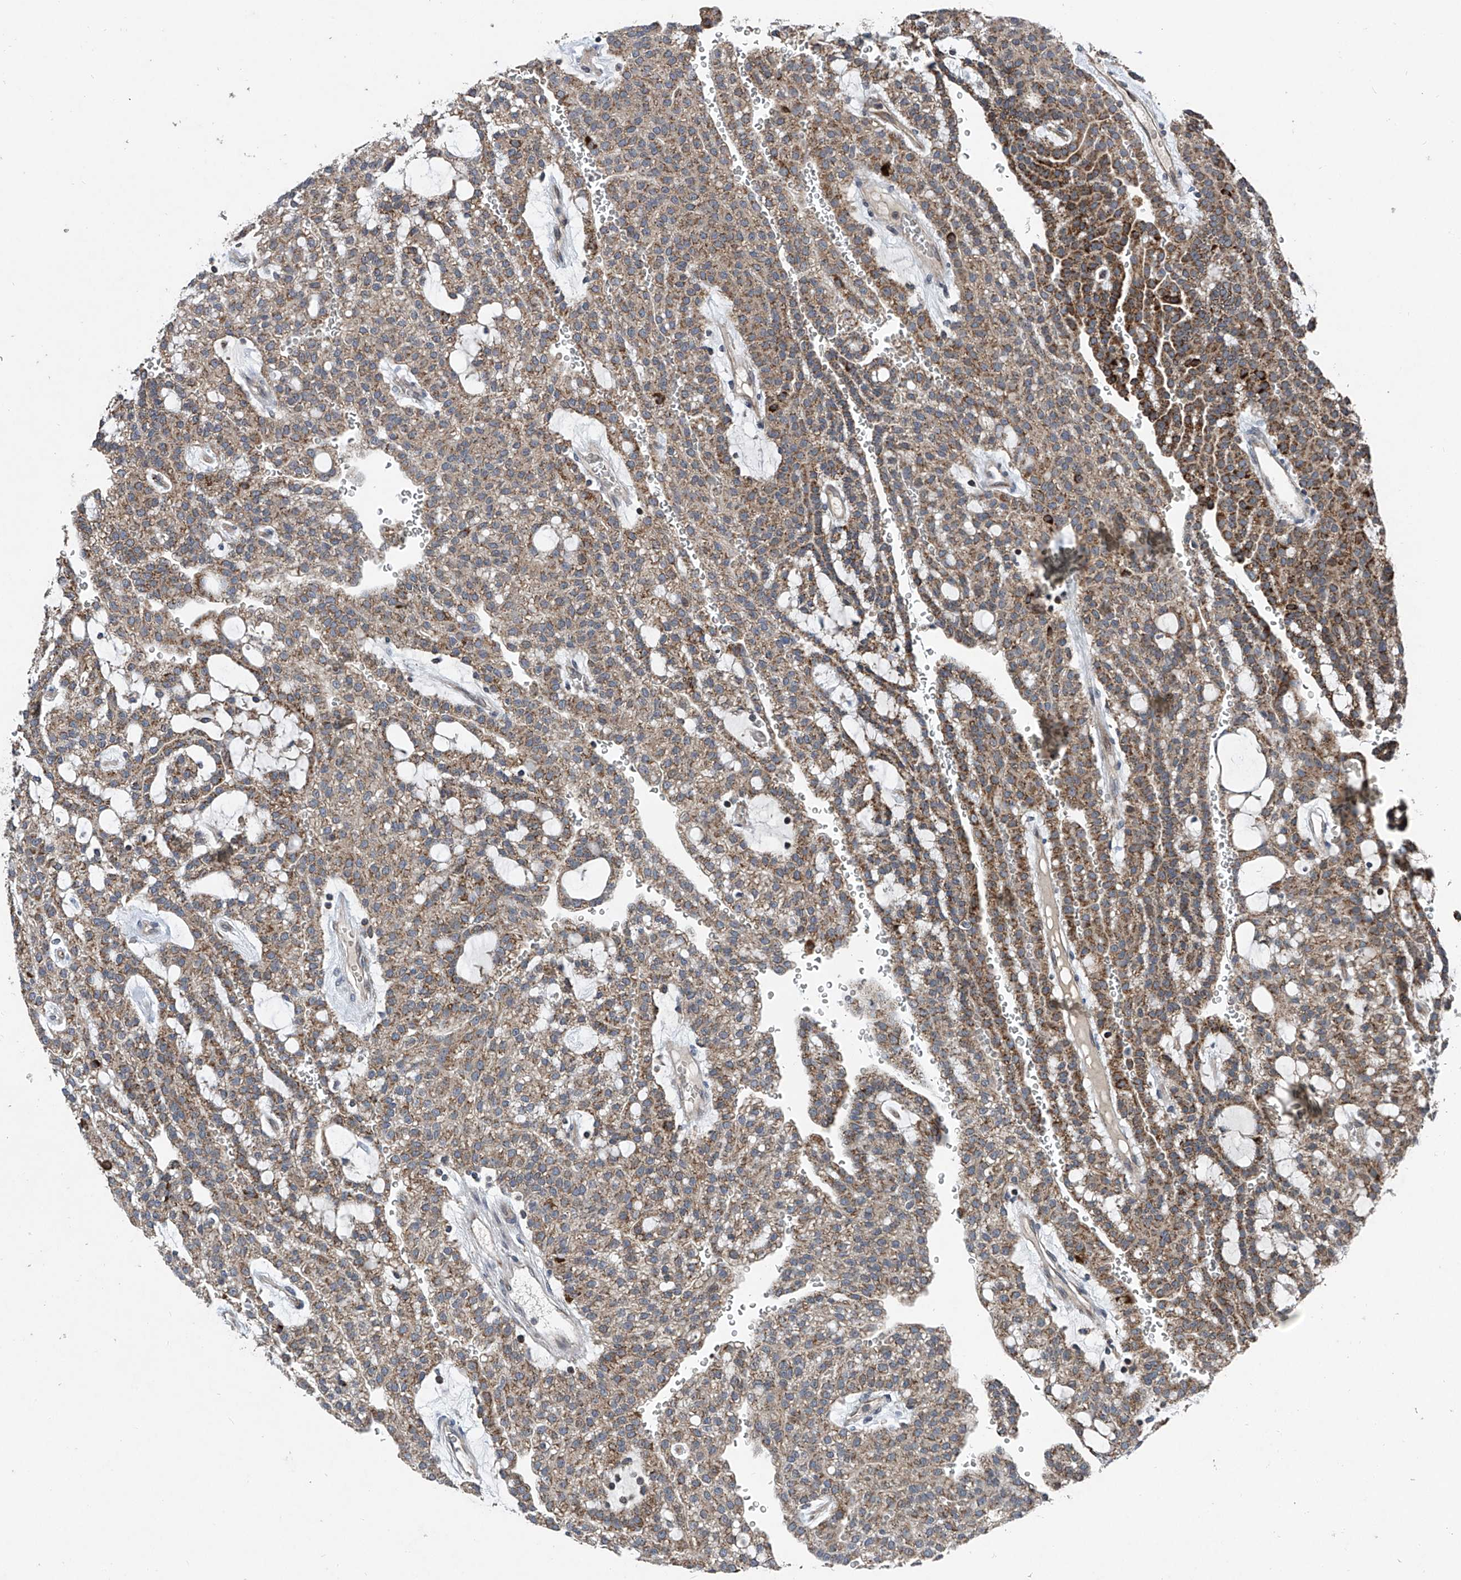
{"staining": {"intensity": "moderate", "quantity": ">75%", "location": "cytoplasmic/membranous"}, "tissue": "renal cancer", "cell_type": "Tumor cells", "image_type": "cancer", "snomed": [{"axis": "morphology", "description": "Adenocarcinoma, NOS"}, {"axis": "topography", "description": "Kidney"}], "caption": "About >75% of tumor cells in human adenocarcinoma (renal) show moderate cytoplasmic/membranous protein staining as visualized by brown immunohistochemical staining.", "gene": "BCKDHB", "patient": {"sex": "male", "age": 63}}